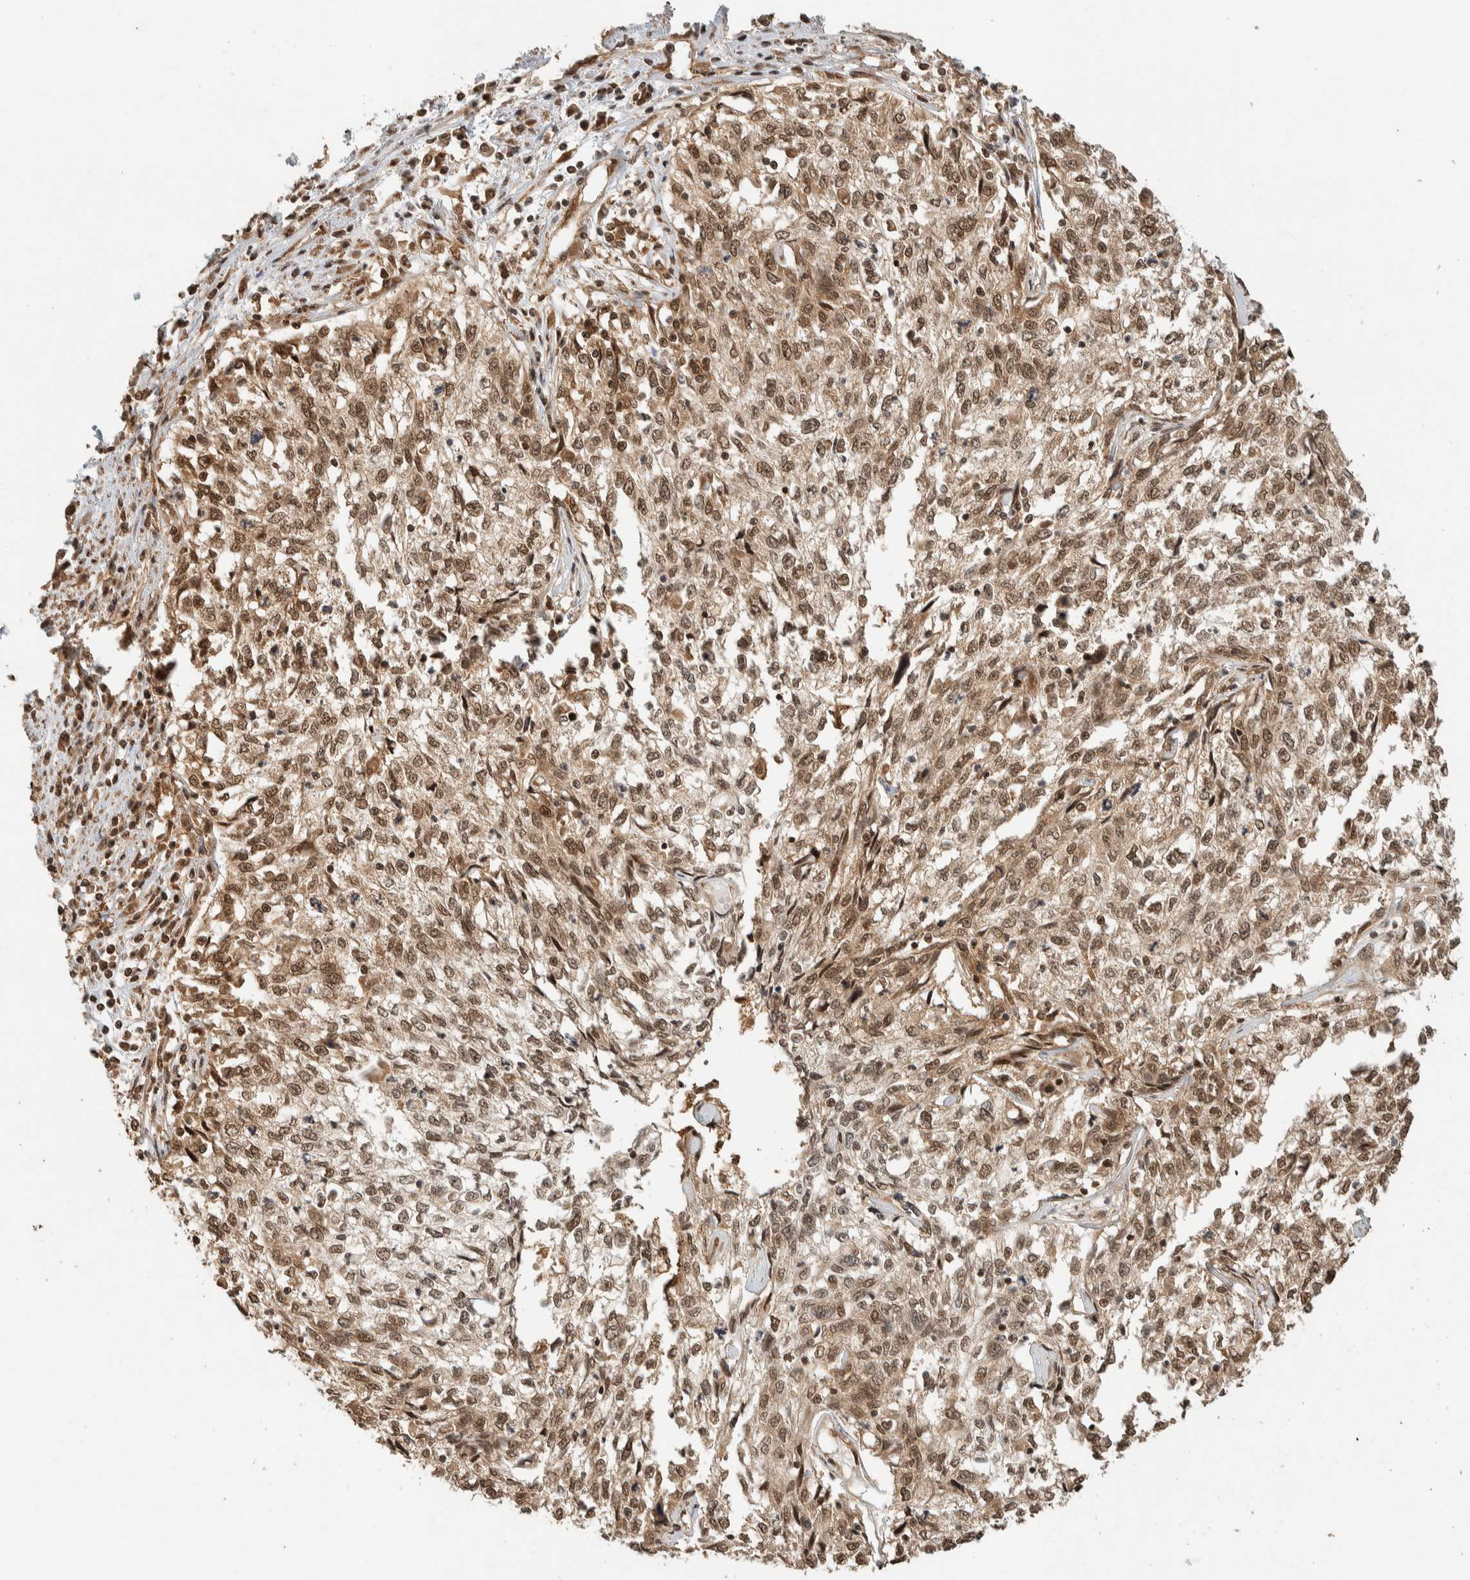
{"staining": {"intensity": "moderate", "quantity": ">75%", "location": "nuclear"}, "tissue": "cervical cancer", "cell_type": "Tumor cells", "image_type": "cancer", "snomed": [{"axis": "morphology", "description": "Squamous cell carcinoma, NOS"}, {"axis": "topography", "description": "Cervix"}], "caption": "A brown stain labels moderate nuclear expression of a protein in human squamous cell carcinoma (cervical) tumor cells.", "gene": "ZBTB2", "patient": {"sex": "female", "age": 57}}